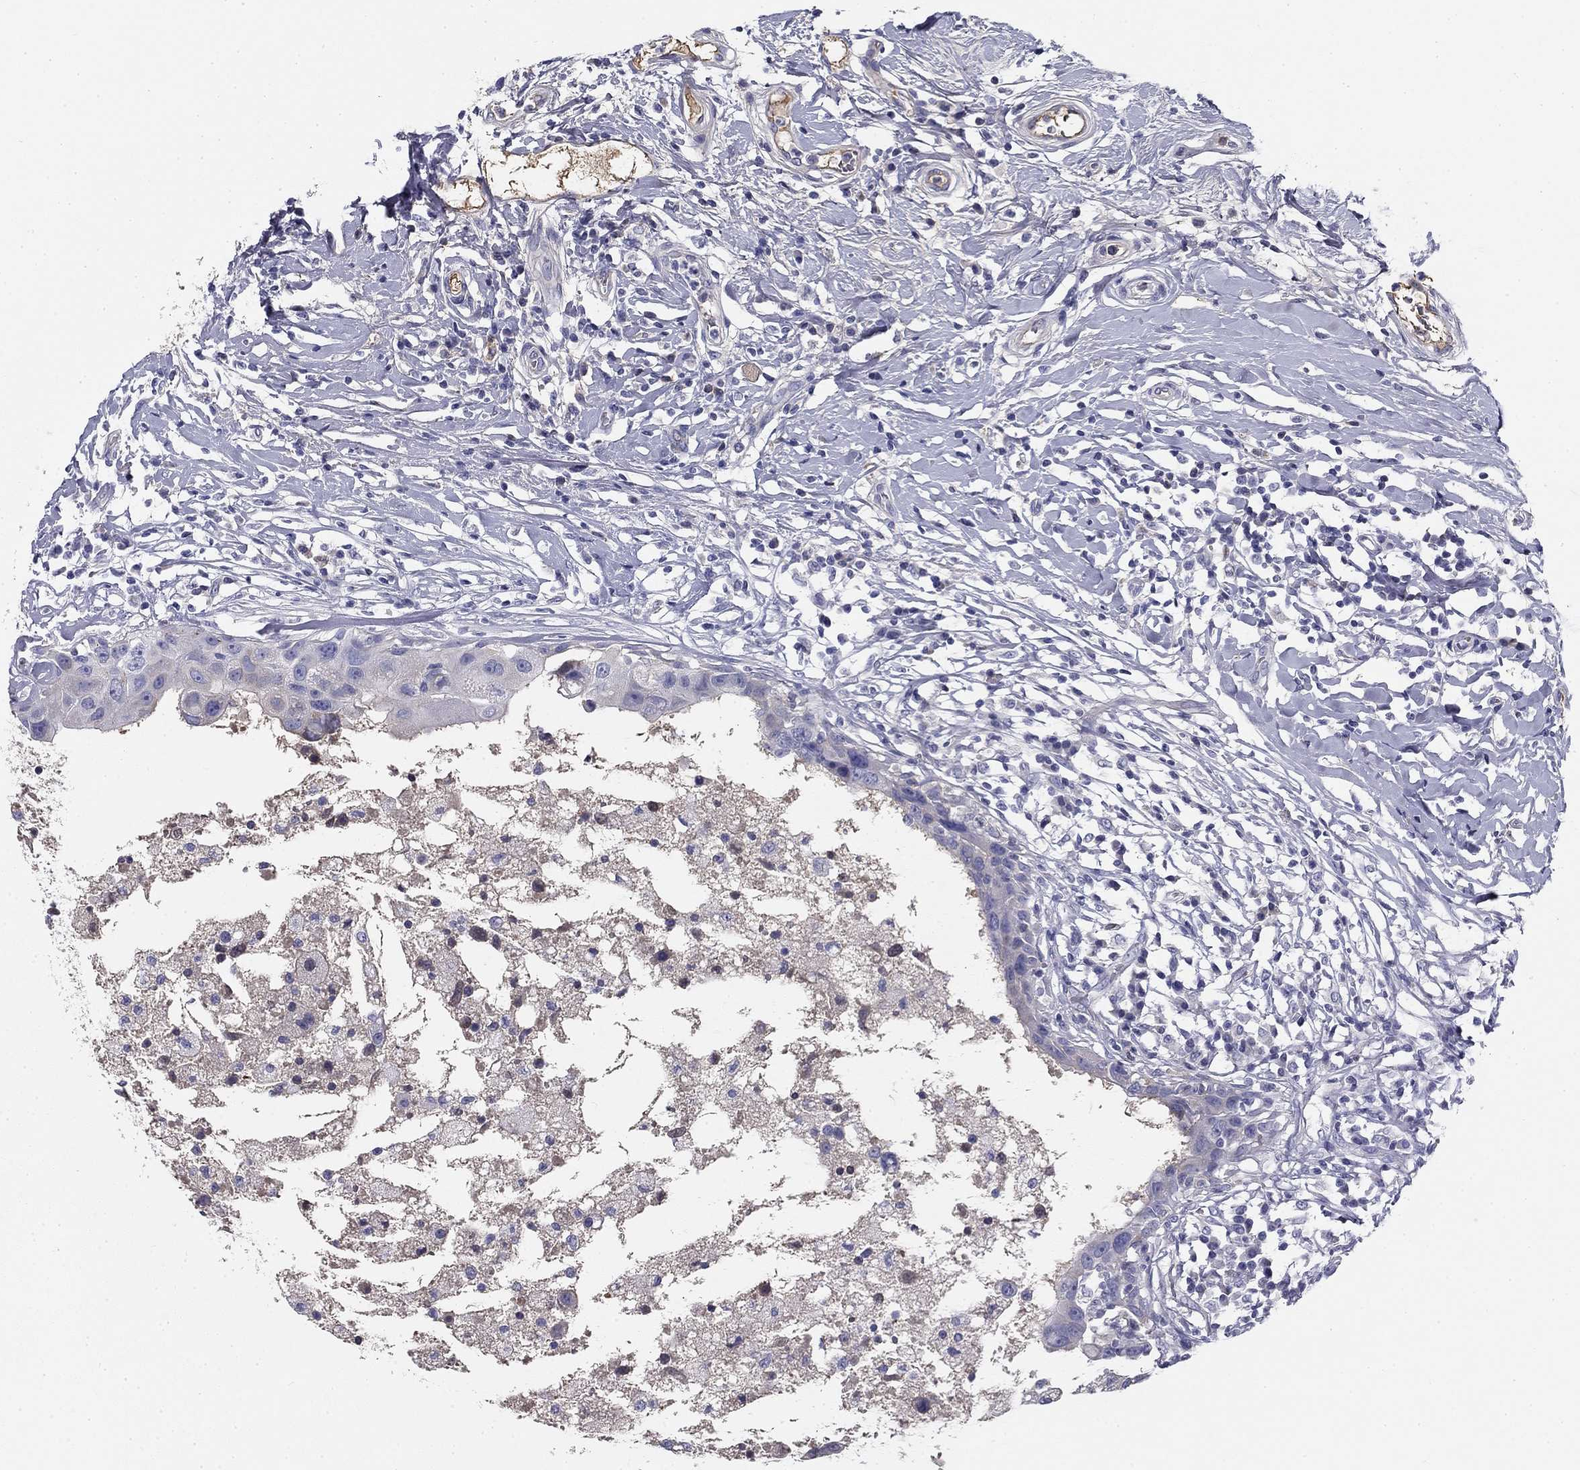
{"staining": {"intensity": "negative", "quantity": "none", "location": "none"}, "tissue": "breast cancer", "cell_type": "Tumor cells", "image_type": "cancer", "snomed": [{"axis": "morphology", "description": "Duct carcinoma"}, {"axis": "topography", "description": "Breast"}], "caption": "Tumor cells show no significant protein expression in breast cancer. Nuclei are stained in blue.", "gene": "CPLX4", "patient": {"sex": "female", "age": 27}}